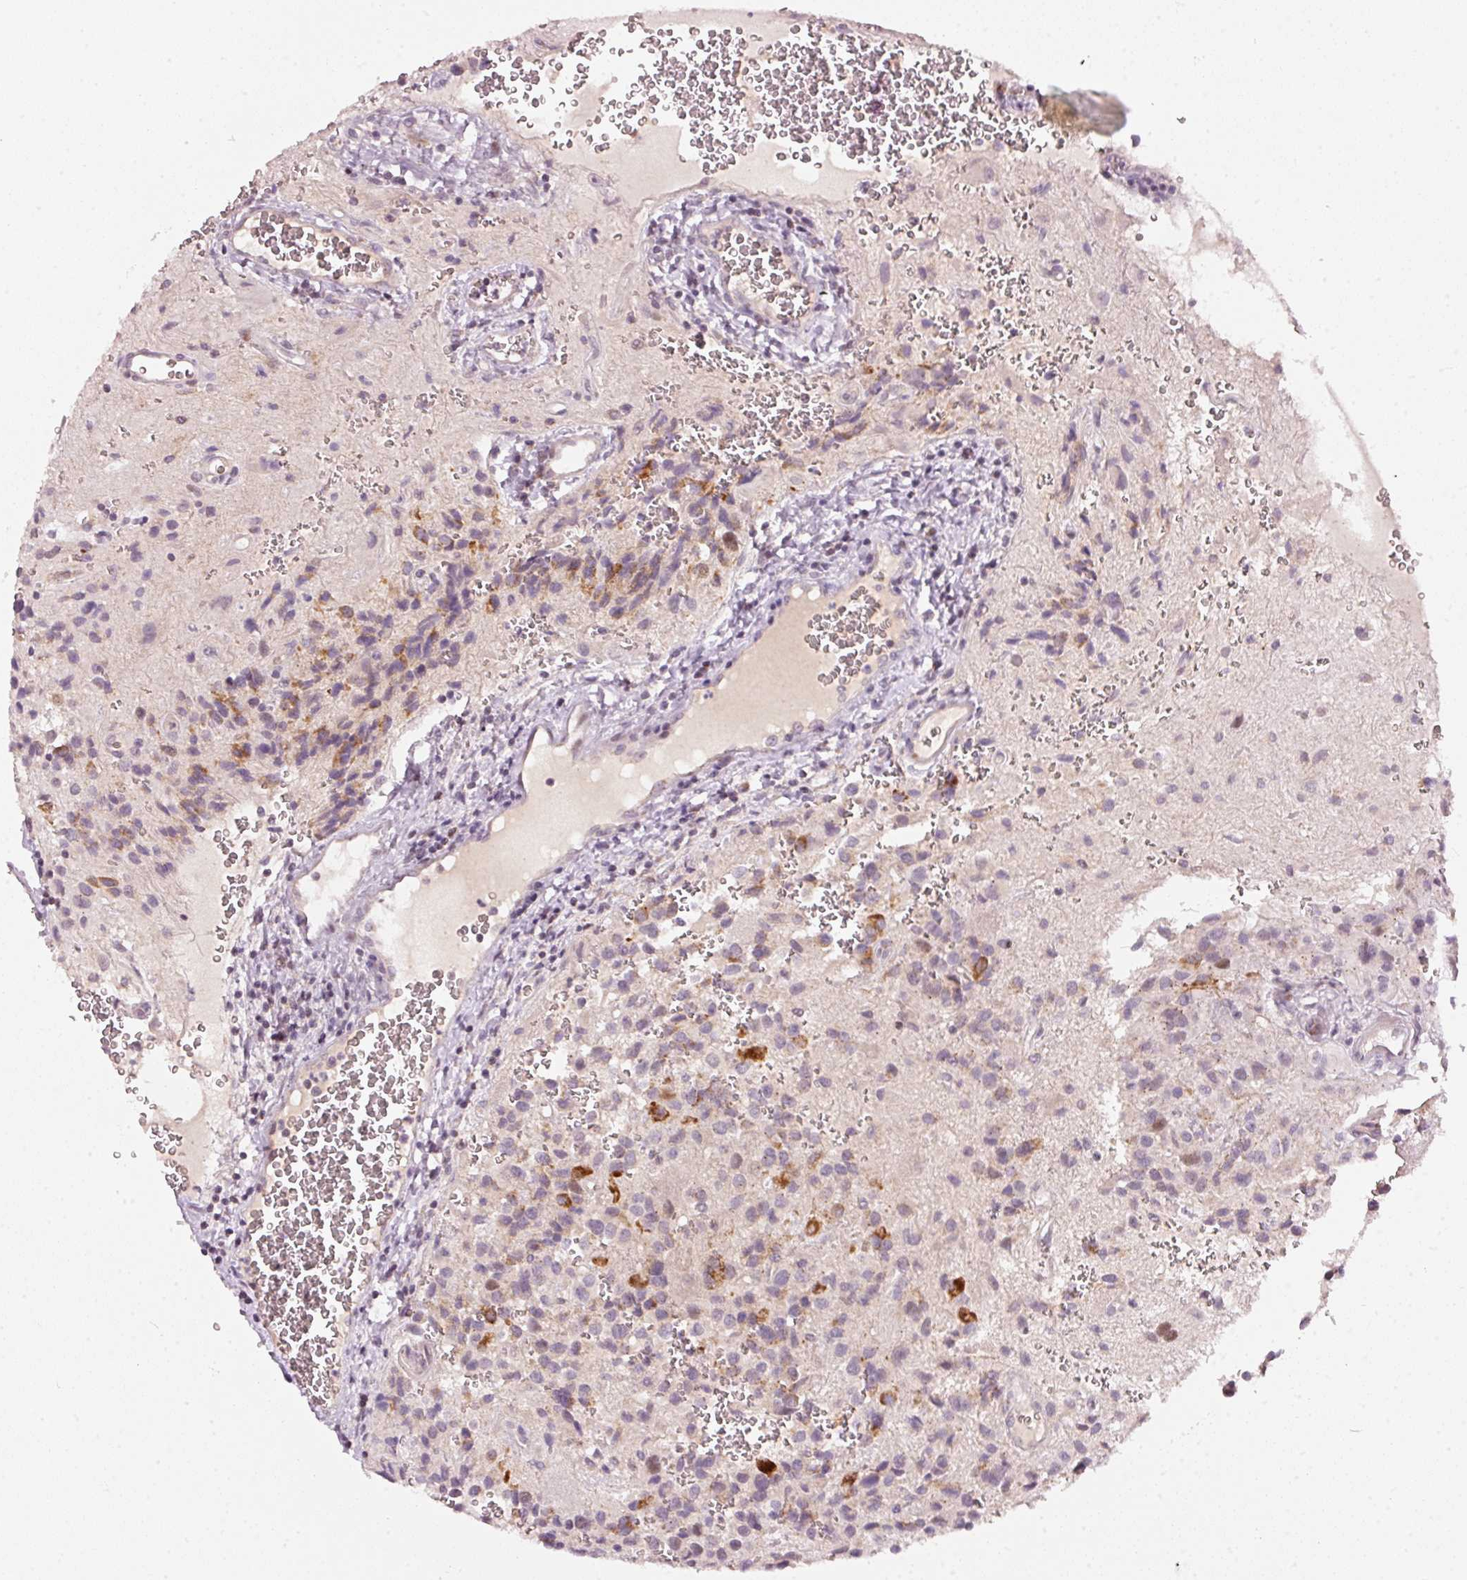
{"staining": {"intensity": "strong", "quantity": "<25%", "location": "cytoplasmic/membranous"}, "tissue": "glioma", "cell_type": "Tumor cells", "image_type": "cancer", "snomed": [{"axis": "morphology", "description": "Glioma, malignant, Low grade"}, {"axis": "topography", "description": "Brain"}], "caption": "The immunohistochemical stain shows strong cytoplasmic/membranous positivity in tumor cells of malignant glioma (low-grade) tissue.", "gene": "TOB2", "patient": {"sex": "male", "age": 56}}